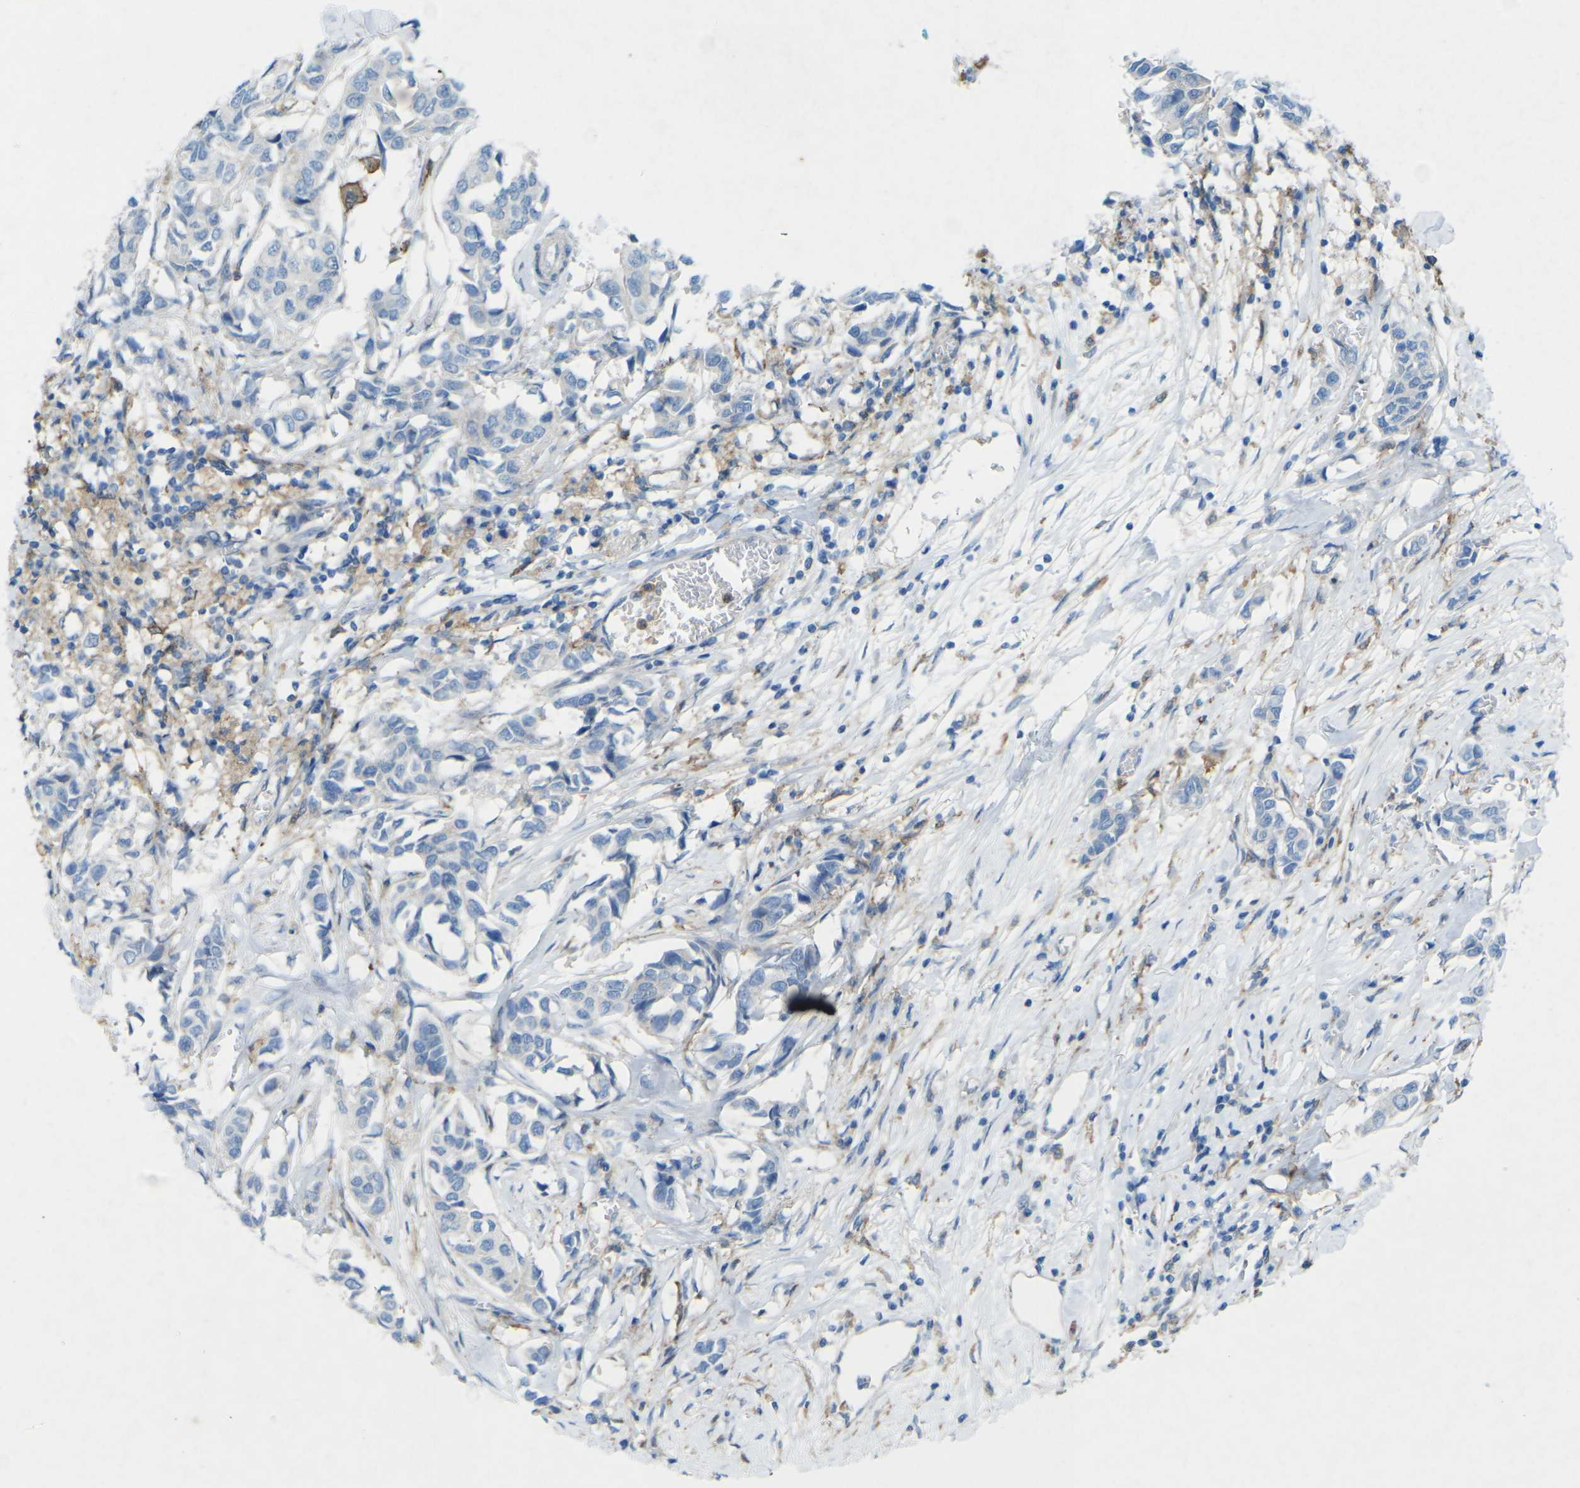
{"staining": {"intensity": "negative", "quantity": "none", "location": "none"}, "tissue": "breast cancer", "cell_type": "Tumor cells", "image_type": "cancer", "snomed": [{"axis": "morphology", "description": "Duct carcinoma"}, {"axis": "topography", "description": "Breast"}], "caption": "The image exhibits no significant positivity in tumor cells of infiltrating ductal carcinoma (breast). (Stains: DAB (3,3'-diaminobenzidine) IHC with hematoxylin counter stain, Microscopy: brightfield microscopy at high magnification).", "gene": "STK11", "patient": {"sex": "female", "age": 80}}